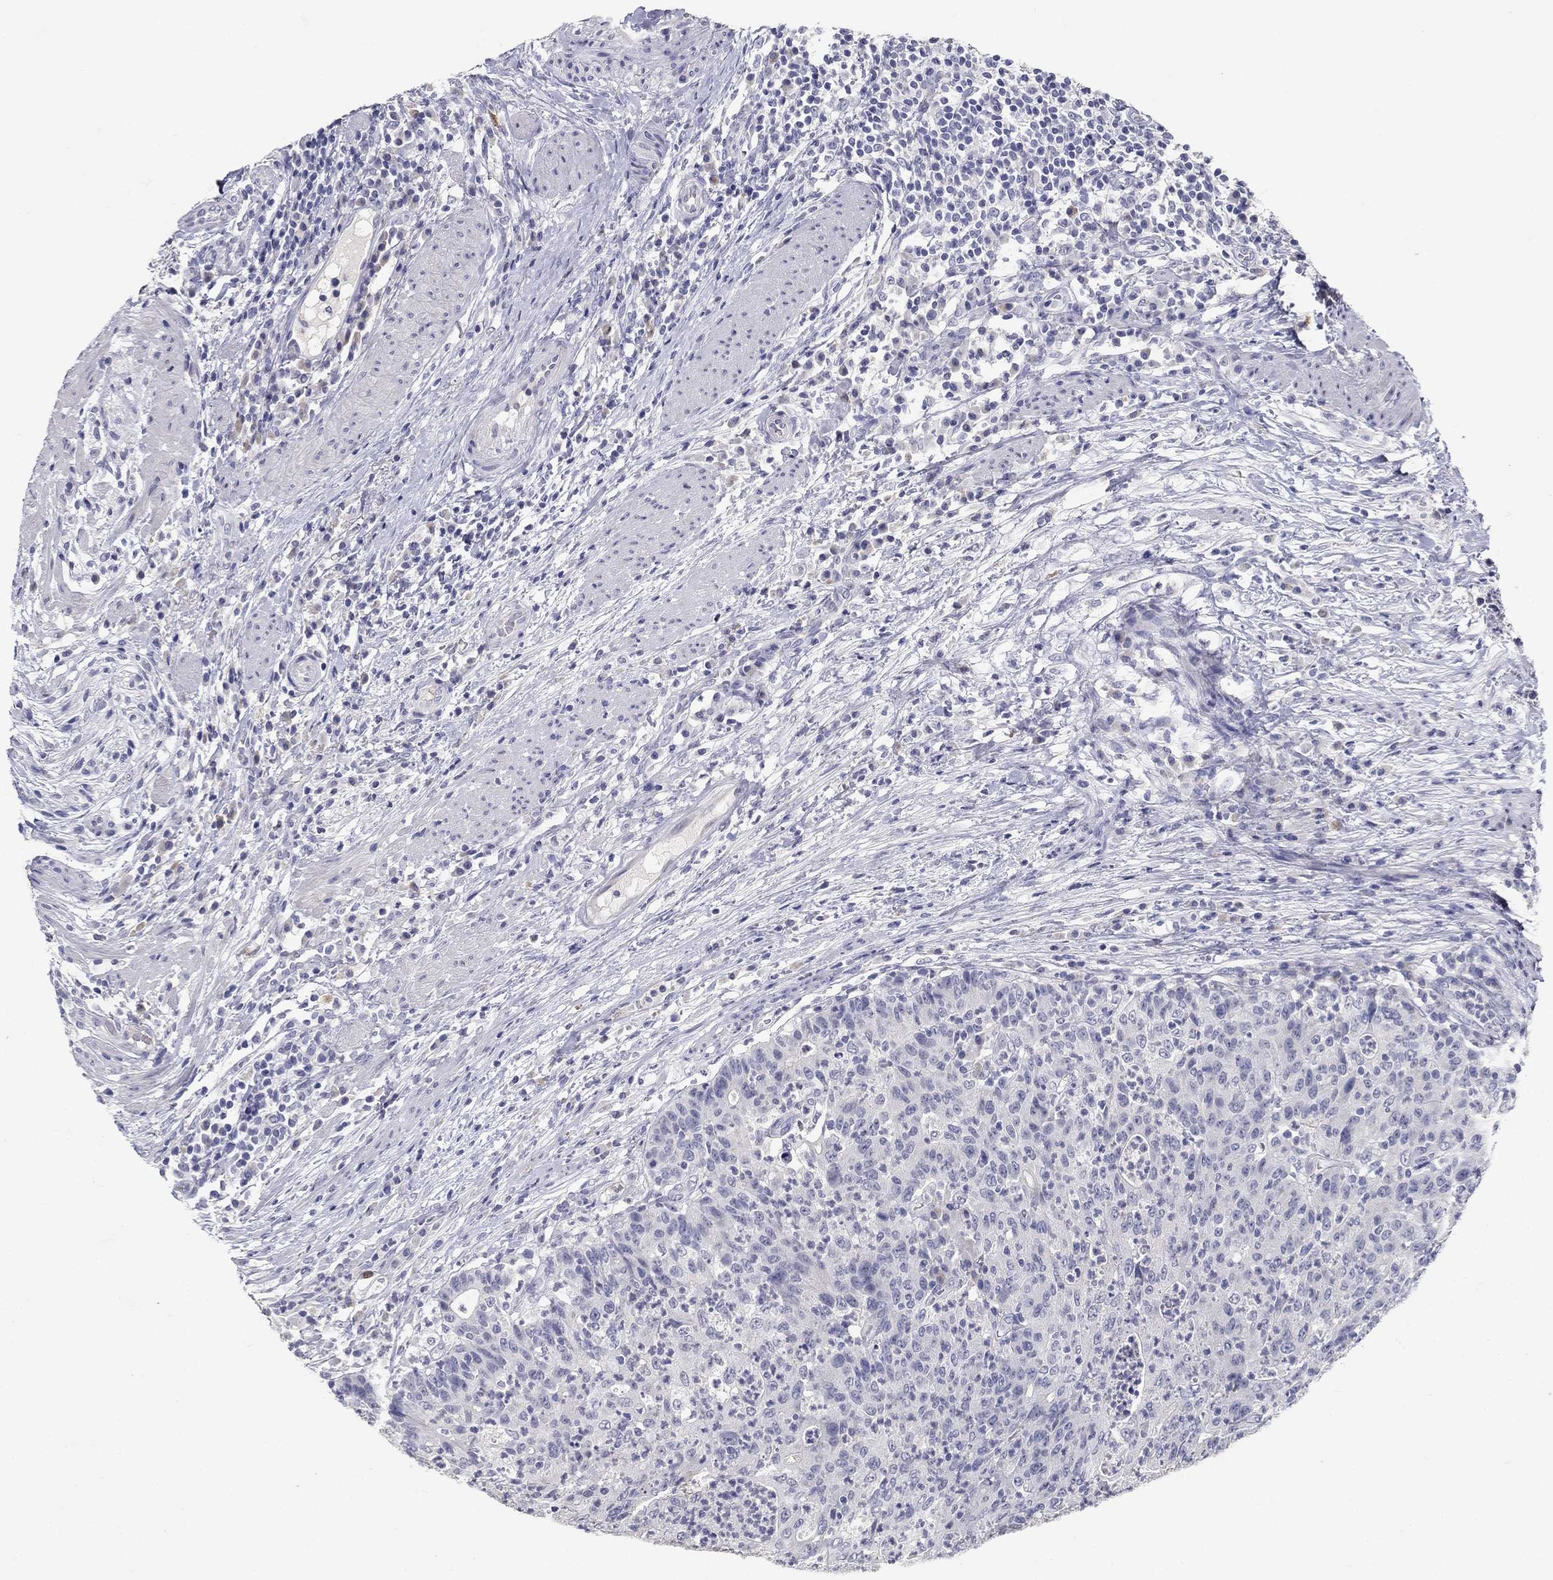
{"staining": {"intensity": "negative", "quantity": "none", "location": "none"}, "tissue": "colorectal cancer", "cell_type": "Tumor cells", "image_type": "cancer", "snomed": [{"axis": "morphology", "description": "Adenocarcinoma, NOS"}, {"axis": "topography", "description": "Colon"}], "caption": "DAB immunohistochemical staining of human colorectal cancer (adenocarcinoma) reveals no significant positivity in tumor cells.", "gene": "POMC", "patient": {"sex": "male", "age": 70}}